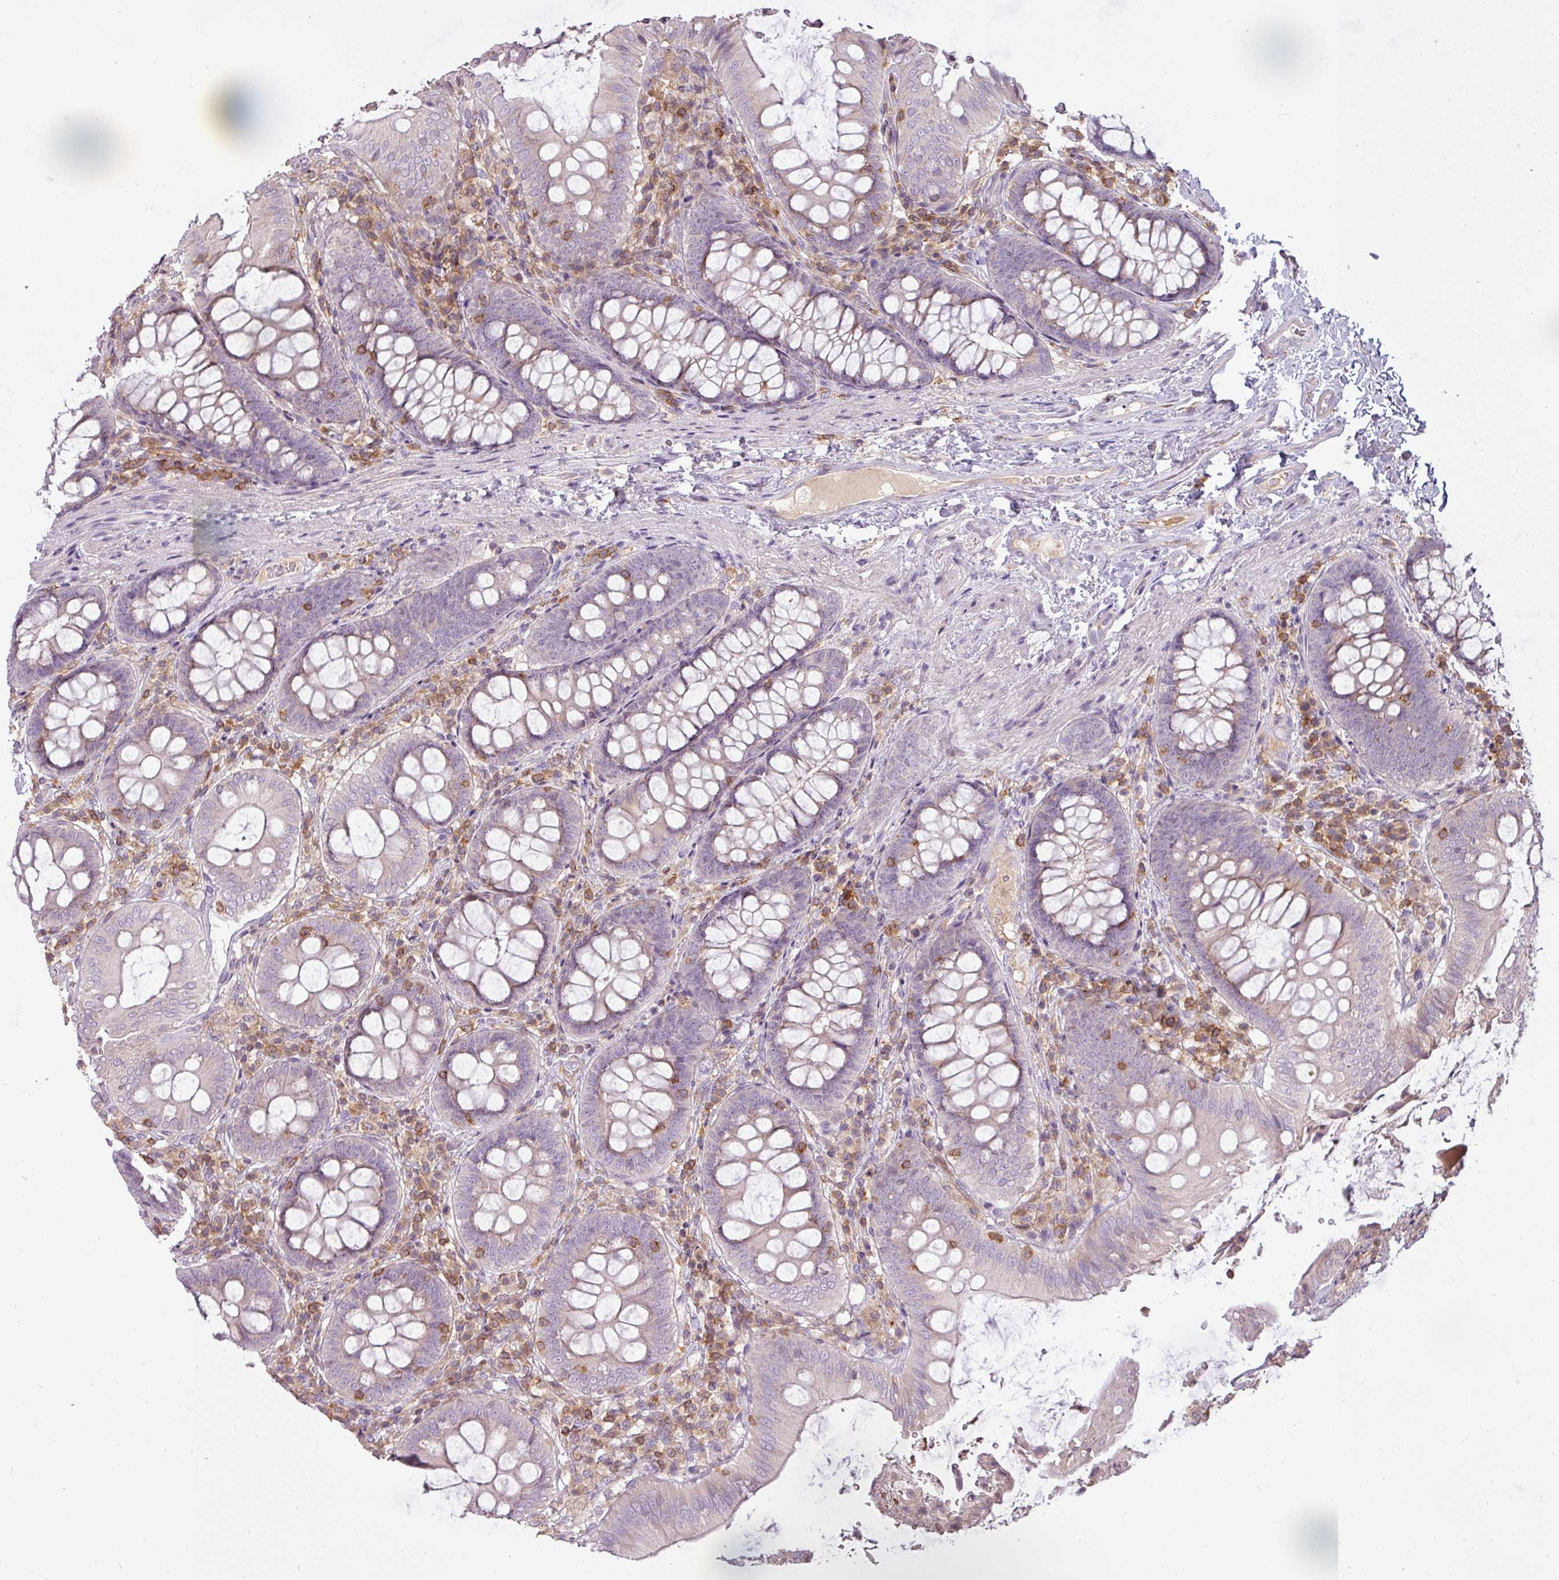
{"staining": {"intensity": "moderate", "quantity": "25%-75%", "location": "cytoplasmic/membranous"}, "tissue": "colon", "cell_type": "Endothelial cells", "image_type": "normal", "snomed": [{"axis": "morphology", "description": "Normal tissue, NOS"}, {"axis": "topography", "description": "Colon"}], "caption": "Moderate cytoplasmic/membranous positivity is appreciated in about 25%-75% of endothelial cells in benign colon.", "gene": "STK4", "patient": {"sex": "male", "age": 84}}